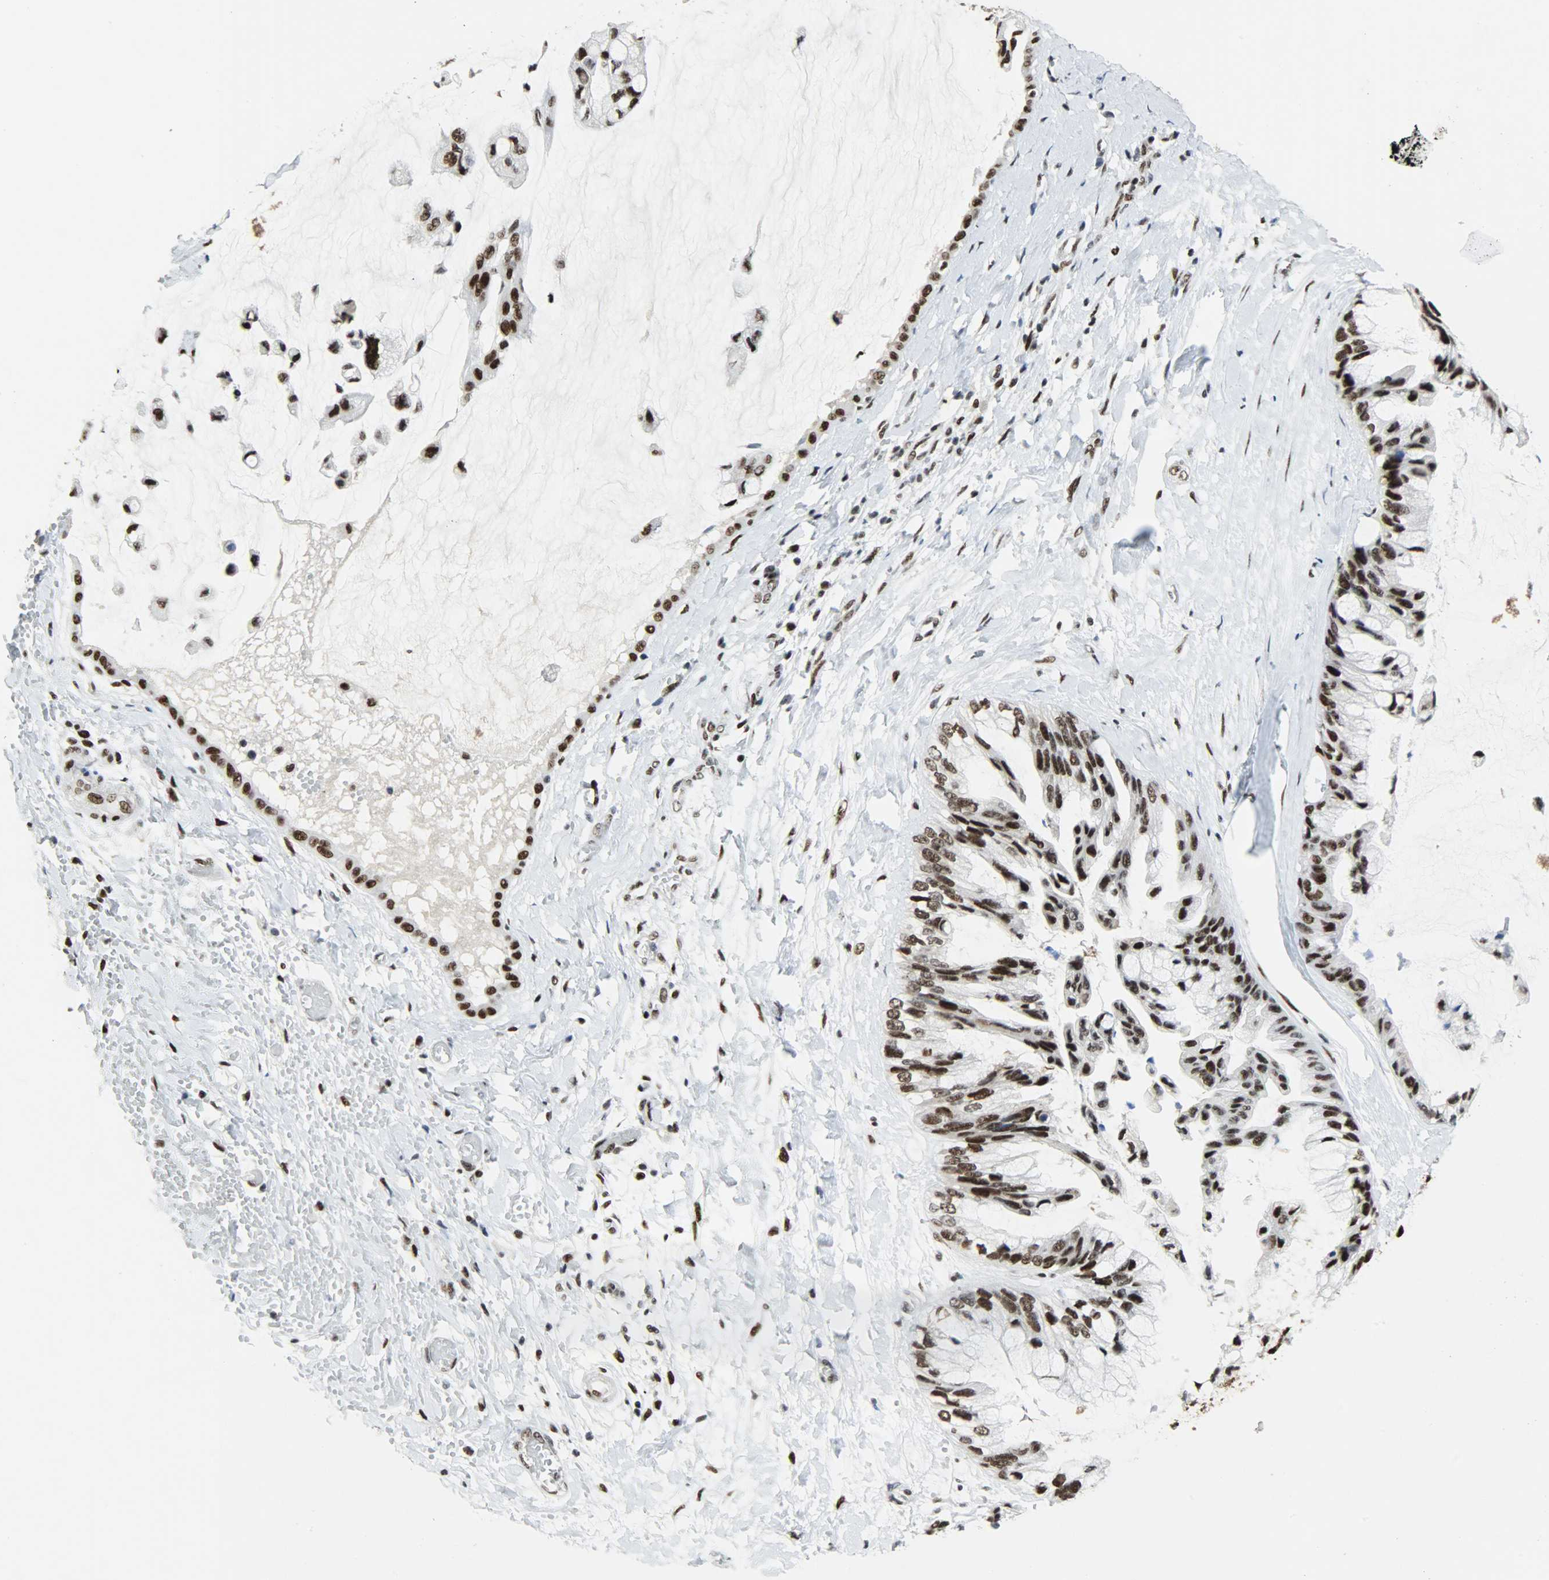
{"staining": {"intensity": "strong", "quantity": ">75%", "location": "nuclear"}, "tissue": "ovarian cancer", "cell_type": "Tumor cells", "image_type": "cancer", "snomed": [{"axis": "morphology", "description": "Cystadenocarcinoma, mucinous, NOS"}, {"axis": "topography", "description": "Ovary"}], "caption": "Immunohistochemical staining of human mucinous cystadenocarcinoma (ovarian) exhibits high levels of strong nuclear staining in approximately >75% of tumor cells.", "gene": "SSB", "patient": {"sex": "female", "age": 39}}